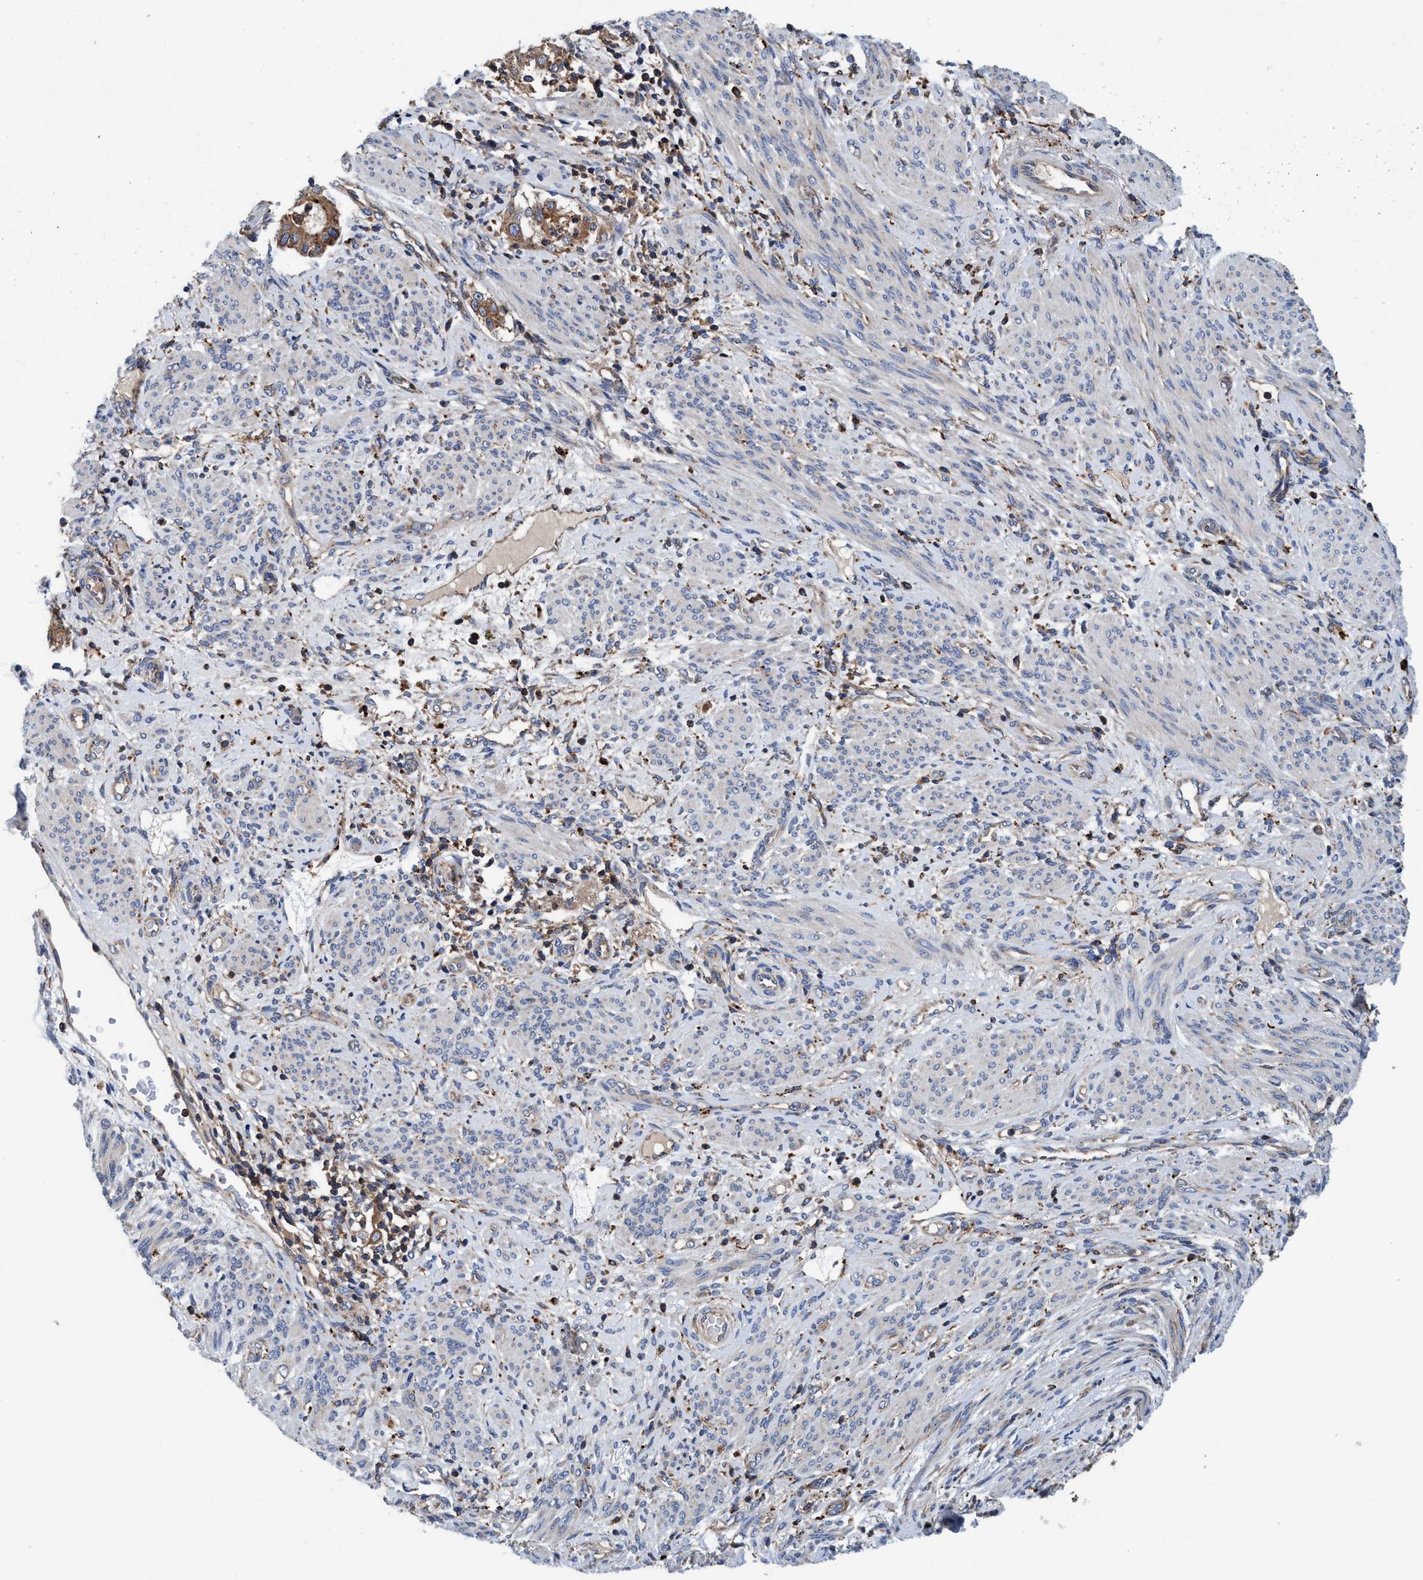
{"staining": {"intensity": "moderate", "quantity": ">75%", "location": "cytoplasmic/membranous"}, "tissue": "endometrial cancer", "cell_type": "Tumor cells", "image_type": "cancer", "snomed": [{"axis": "morphology", "description": "Adenocarcinoma, NOS"}, {"axis": "topography", "description": "Endometrium"}], "caption": "Endometrial cancer (adenocarcinoma) stained for a protein displays moderate cytoplasmic/membranous positivity in tumor cells.", "gene": "ENDOG", "patient": {"sex": "female", "age": 85}}